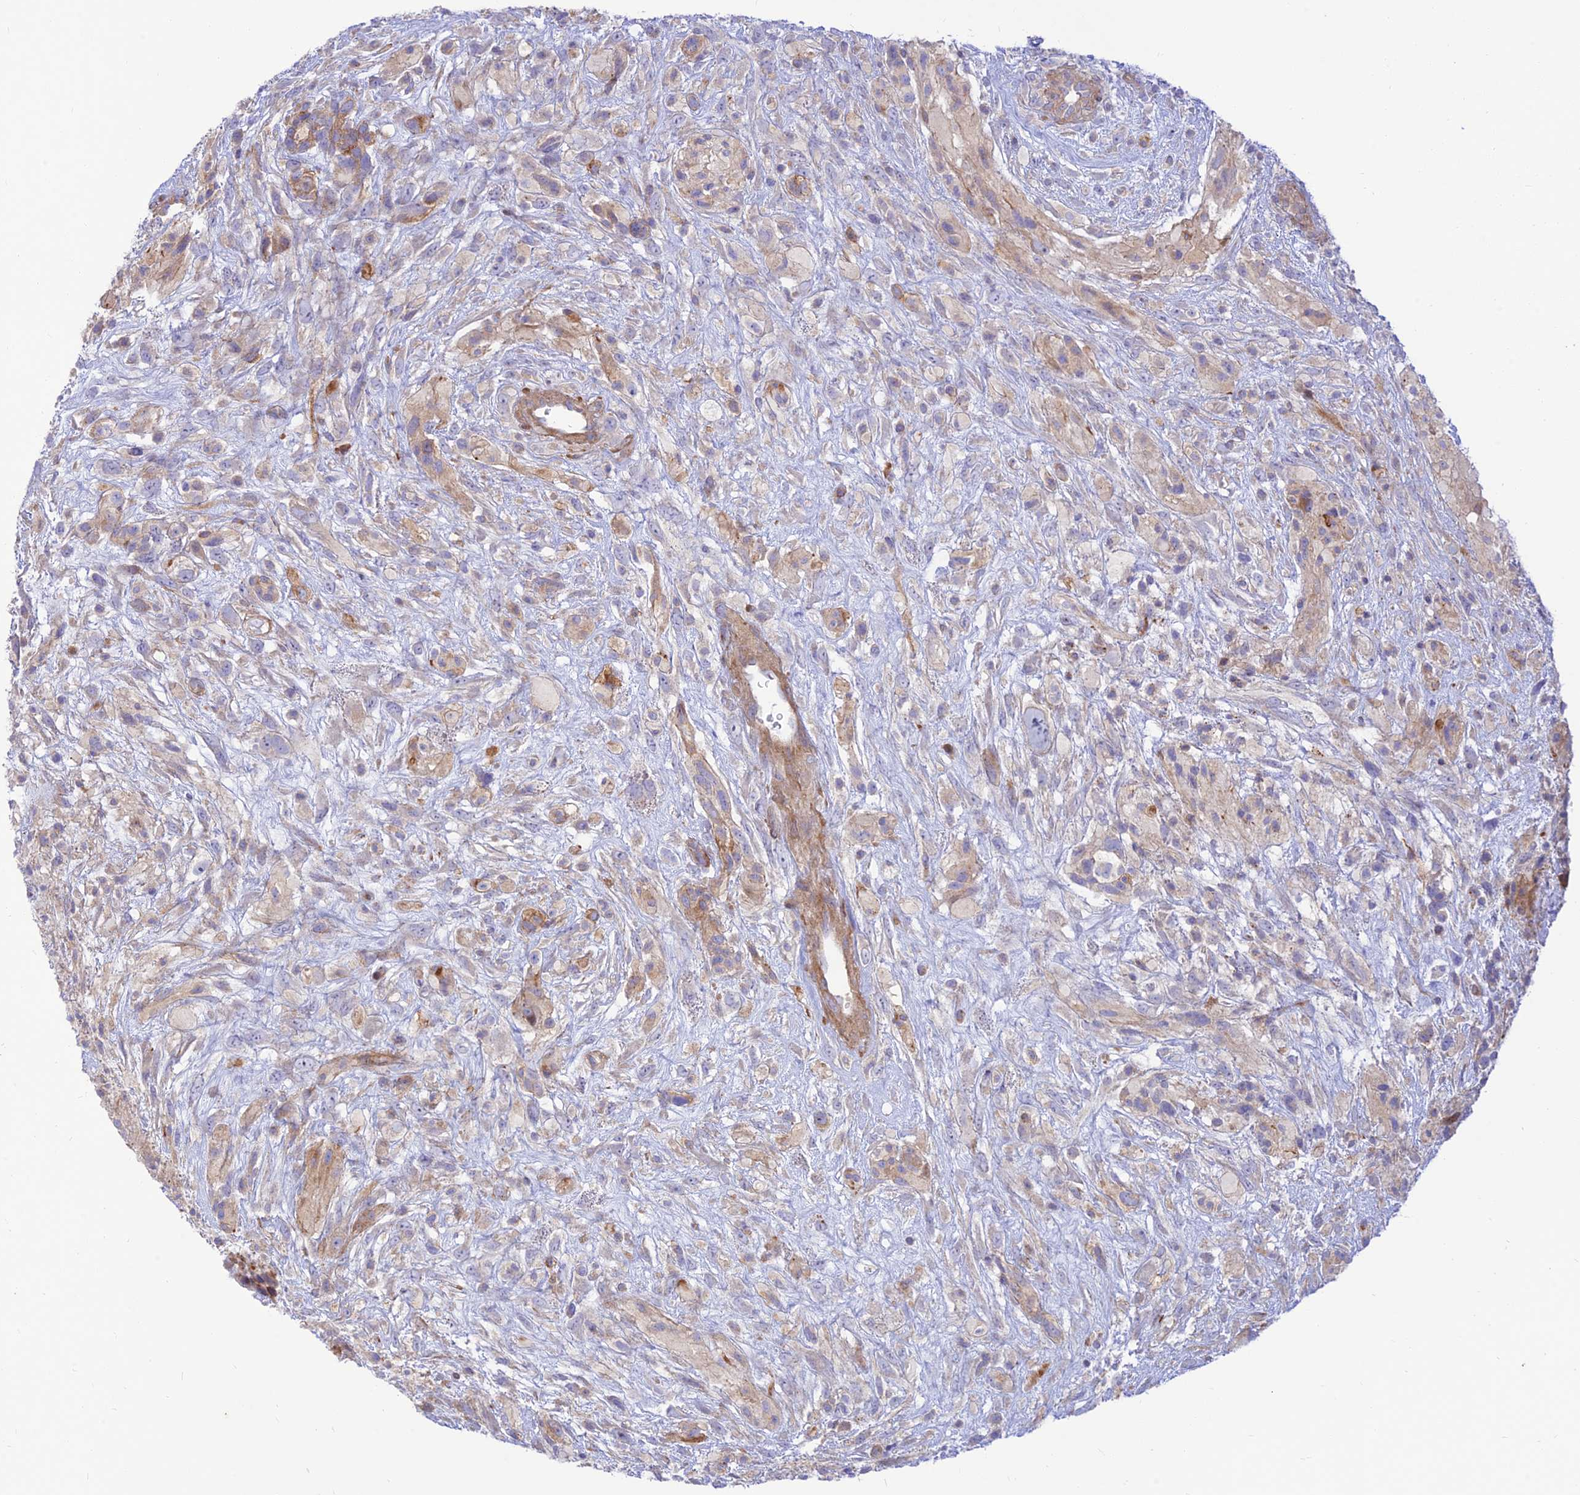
{"staining": {"intensity": "negative", "quantity": "none", "location": "none"}, "tissue": "glioma", "cell_type": "Tumor cells", "image_type": "cancer", "snomed": [{"axis": "morphology", "description": "Glioma, malignant, High grade"}, {"axis": "topography", "description": "Brain"}], "caption": "An immunohistochemistry micrograph of malignant glioma (high-grade) is shown. There is no staining in tumor cells of malignant glioma (high-grade).", "gene": "KCNAB1", "patient": {"sex": "male", "age": 61}}